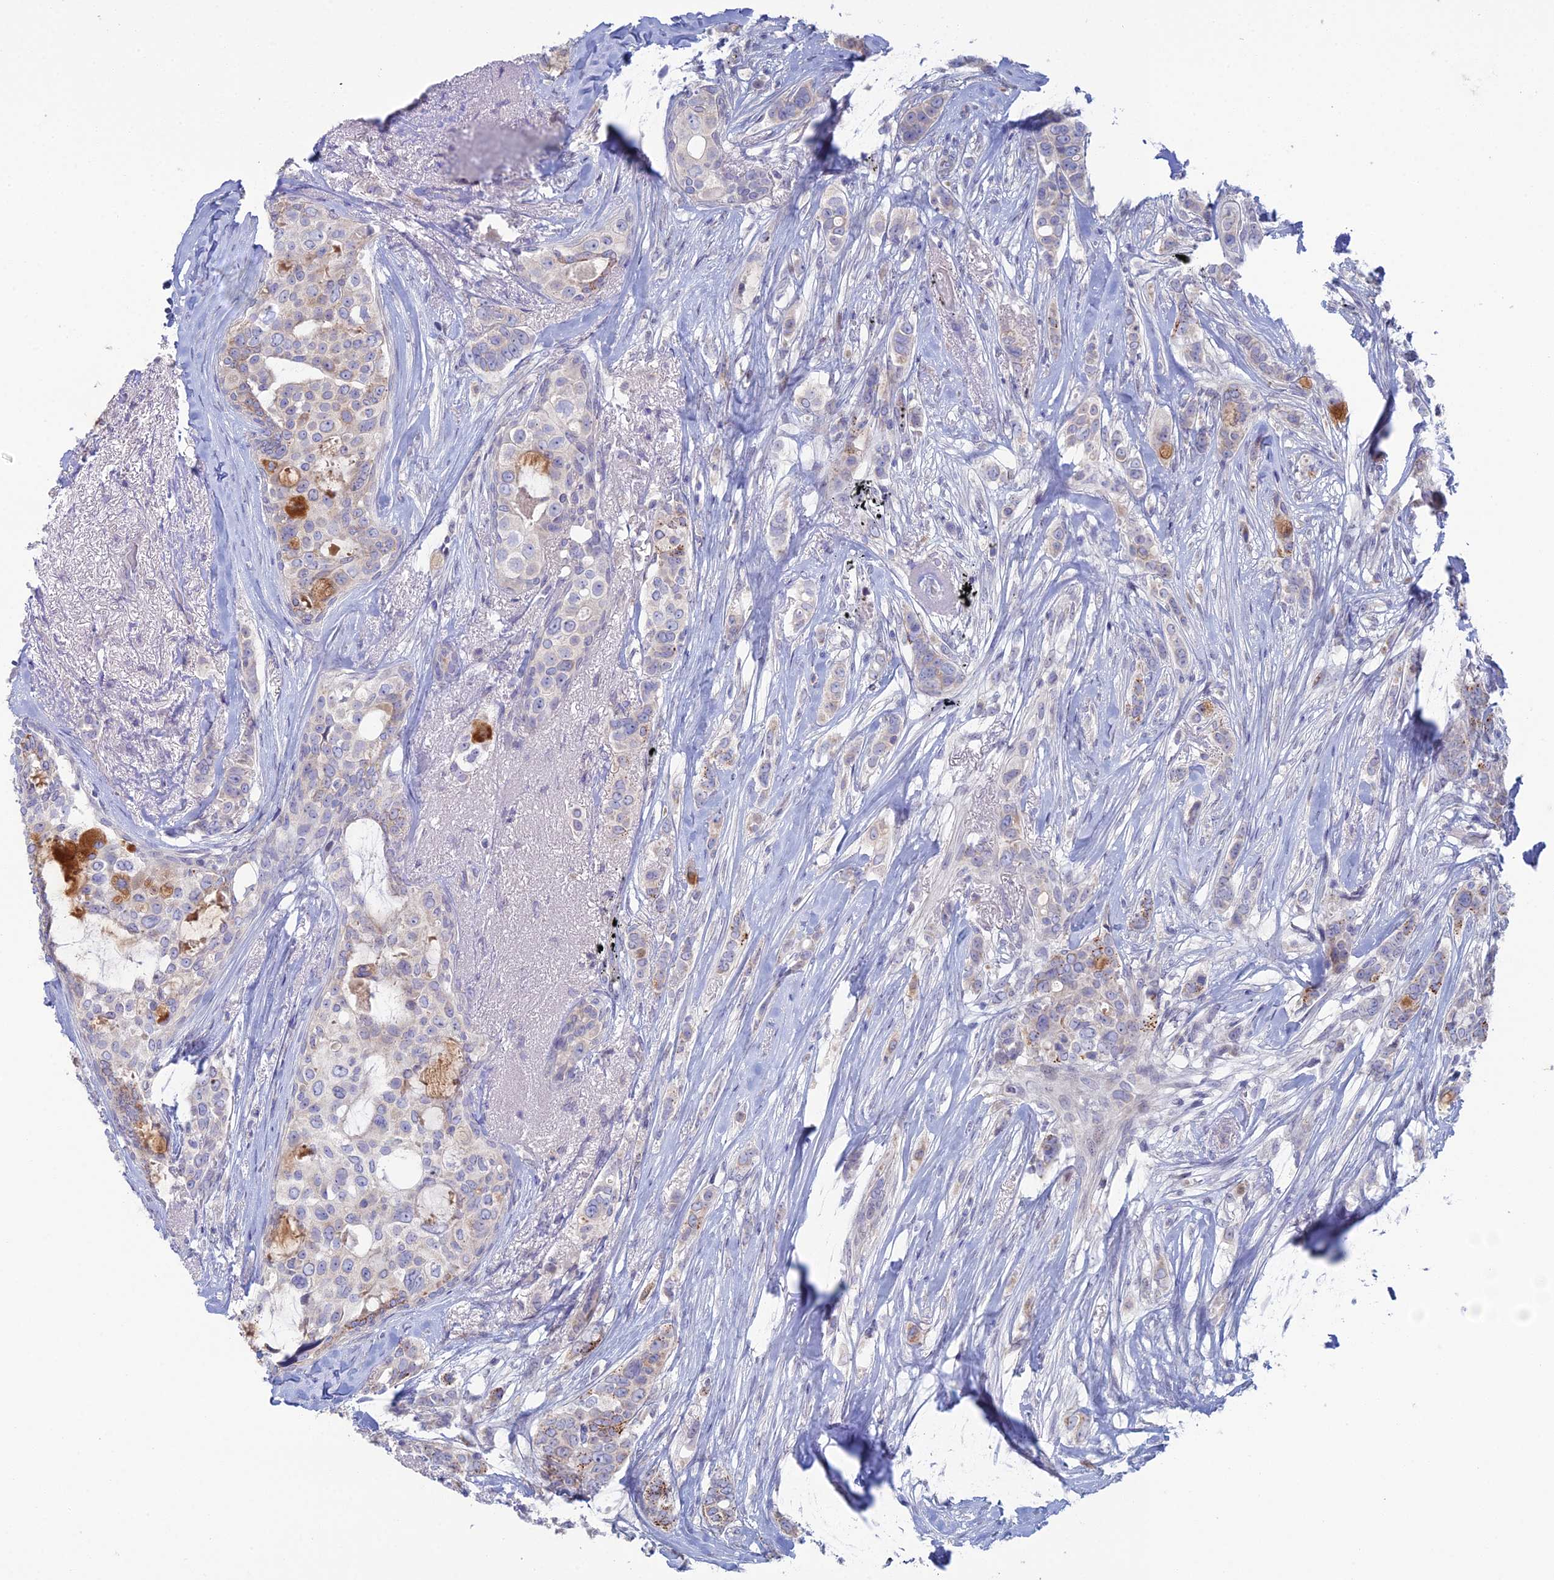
{"staining": {"intensity": "moderate", "quantity": "<25%", "location": "cytoplasmic/membranous"}, "tissue": "breast cancer", "cell_type": "Tumor cells", "image_type": "cancer", "snomed": [{"axis": "morphology", "description": "Lobular carcinoma"}, {"axis": "topography", "description": "Breast"}], "caption": "Immunohistochemistry staining of breast cancer (lobular carcinoma), which demonstrates low levels of moderate cytoplasmic/membranous staining in approximately <25% of tumor cells indicating moderate cytoplasmic/membranous protein staining. The staining was performed using DAB (3,3'-diaminobenzidine) (brown) for protein detection and nuclei were counterstained in hematoxylin (blue).", "gene": "ARL16", "patient": {"sex": "female", "age": 51}}